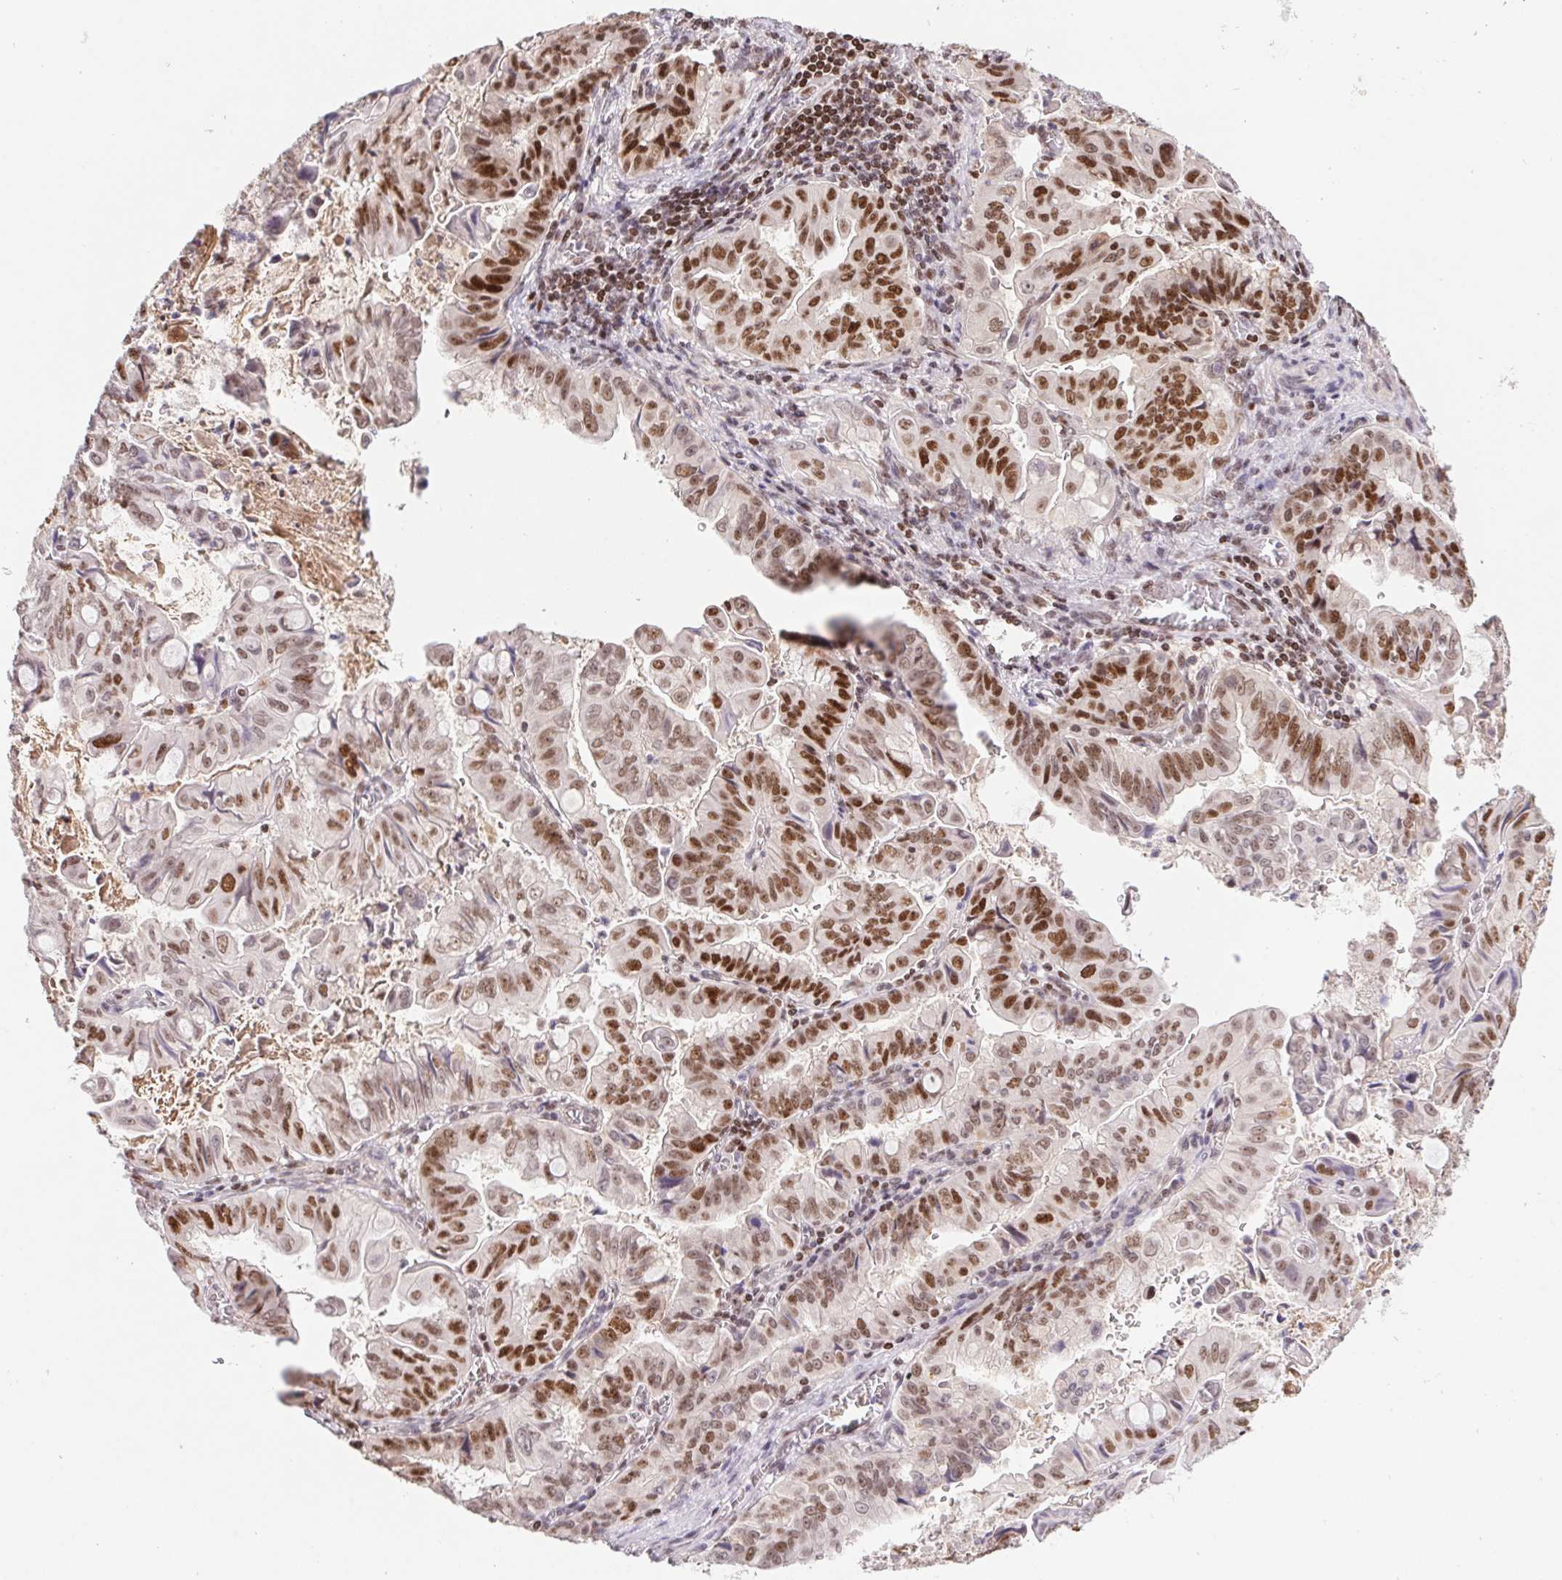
{"staining": {"intensity": "moderate", "quantity": ">75%", "location": "nuclear"}, "tissue": "stomach cancer", "cell_type": "Tumor cells", "image_type": "cancer", "snomed": [{"axis": "morphology", "description": "Adenocarcinoma, NOS"}, {"axis": "topography", "description": "Stomach, upper"}], "caption": "Moderate nuclear positivity is present in approximately >75% of tumor cells in stomach adenocarcinoma.", "gene": "POLD3", "patient": {"sex": "male", "age": 80}}